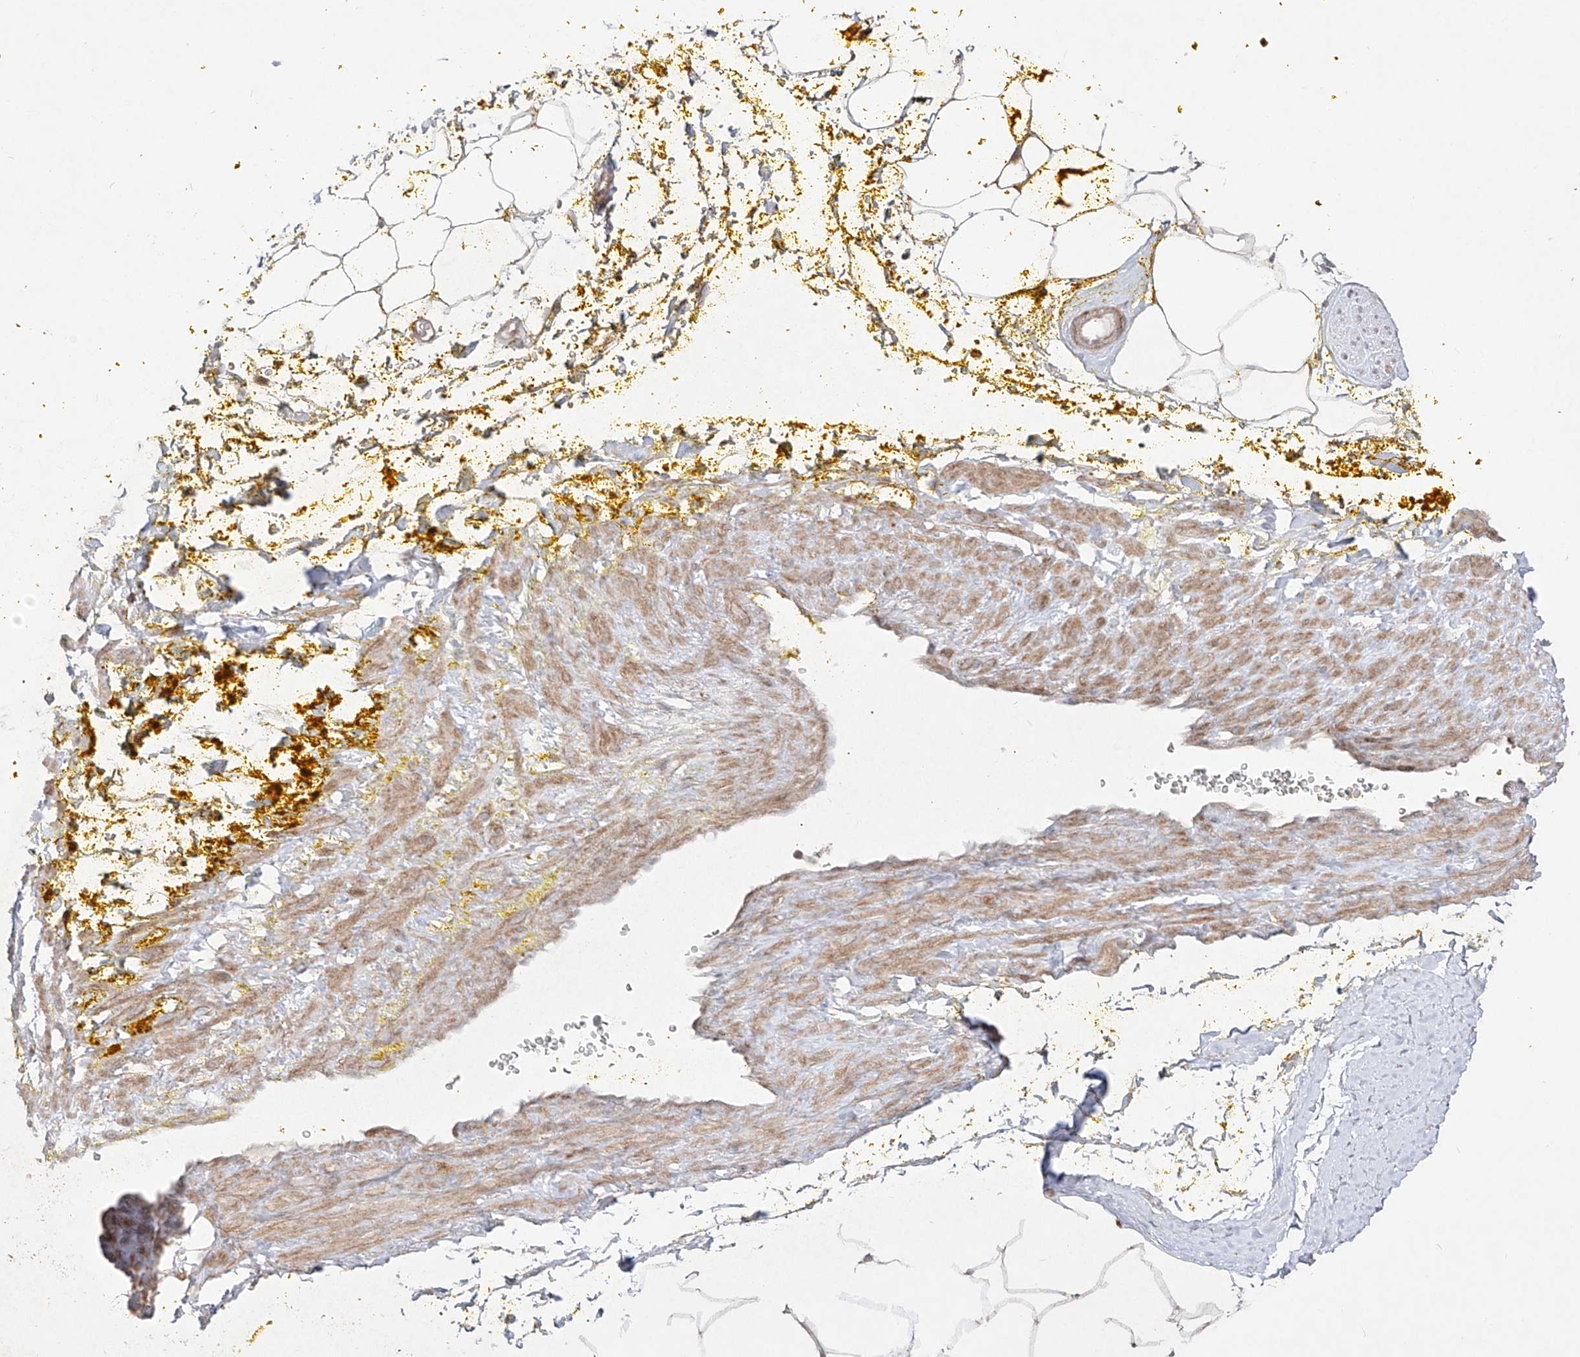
{"staining": {"intensity": "weak", "quantity": ">75%", "location": "cytoplasmic/membranous"}, "tissue": "adipose tissue", "cell_type": "Adipocytes", "image_type": "normal", "snomed": [{"axis": "morphology", "description": "Normal tissue, NOS"}, {"axis": "morphology", "description": "Adenocarcinoma, Low grade"}, {"axis": "topography", "description": "Prostate"}, {"axis": "topography", "description": "Peripheral nerve tissue"}], "caption": "IHC of benign adipose tissue displays low levels of weak cytoplasmic/membranous positivity in approximately >75% of adipocytes.", "gene": "YKT6", "patient": {"sex": "male", "age": 63}}